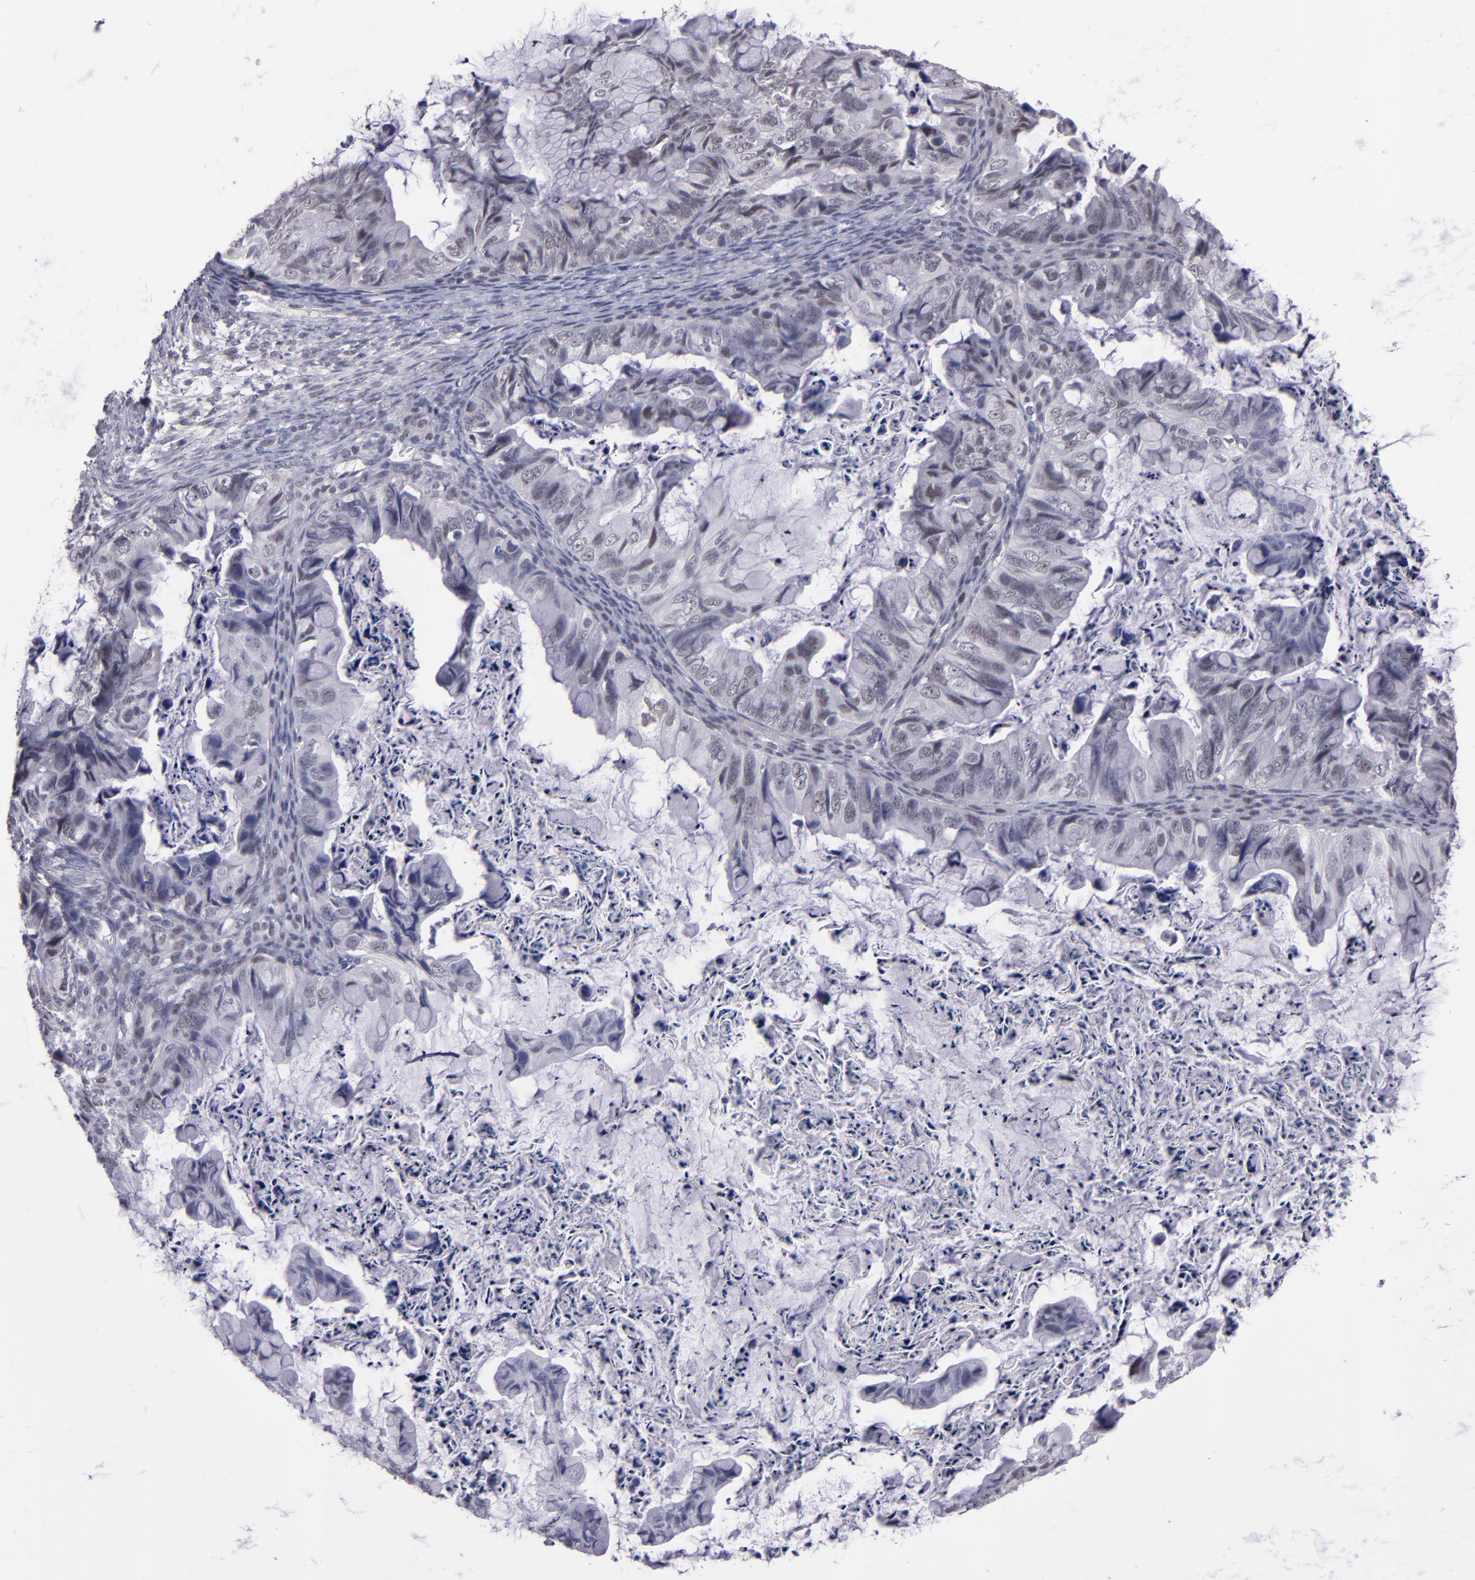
{"staining": {"intensity": "weak", "quantity": "<25%", "location": "nuclear"}, "tissue": "ovarian cancer", "cell_type": "Tumor cells", "image_type": "cancer", "snomed": [{"axis": "morphology", "description": "Cystadenocarcinoma, mucinous, NOS"}, {"axis": "topography", "description": "Ovary"}], "caption": "A photomicrograph of mucinous cystadenocarcinoma (ovarian) stained for a protein shows no brown staining in tumor cells. (DAB (3,3'-diaminobenzidine) immunohistochemistry (IHC) with hematoxylin counter stain).", "gene": "OTUB2", "patient": {"sex": "female", "age": 36}}